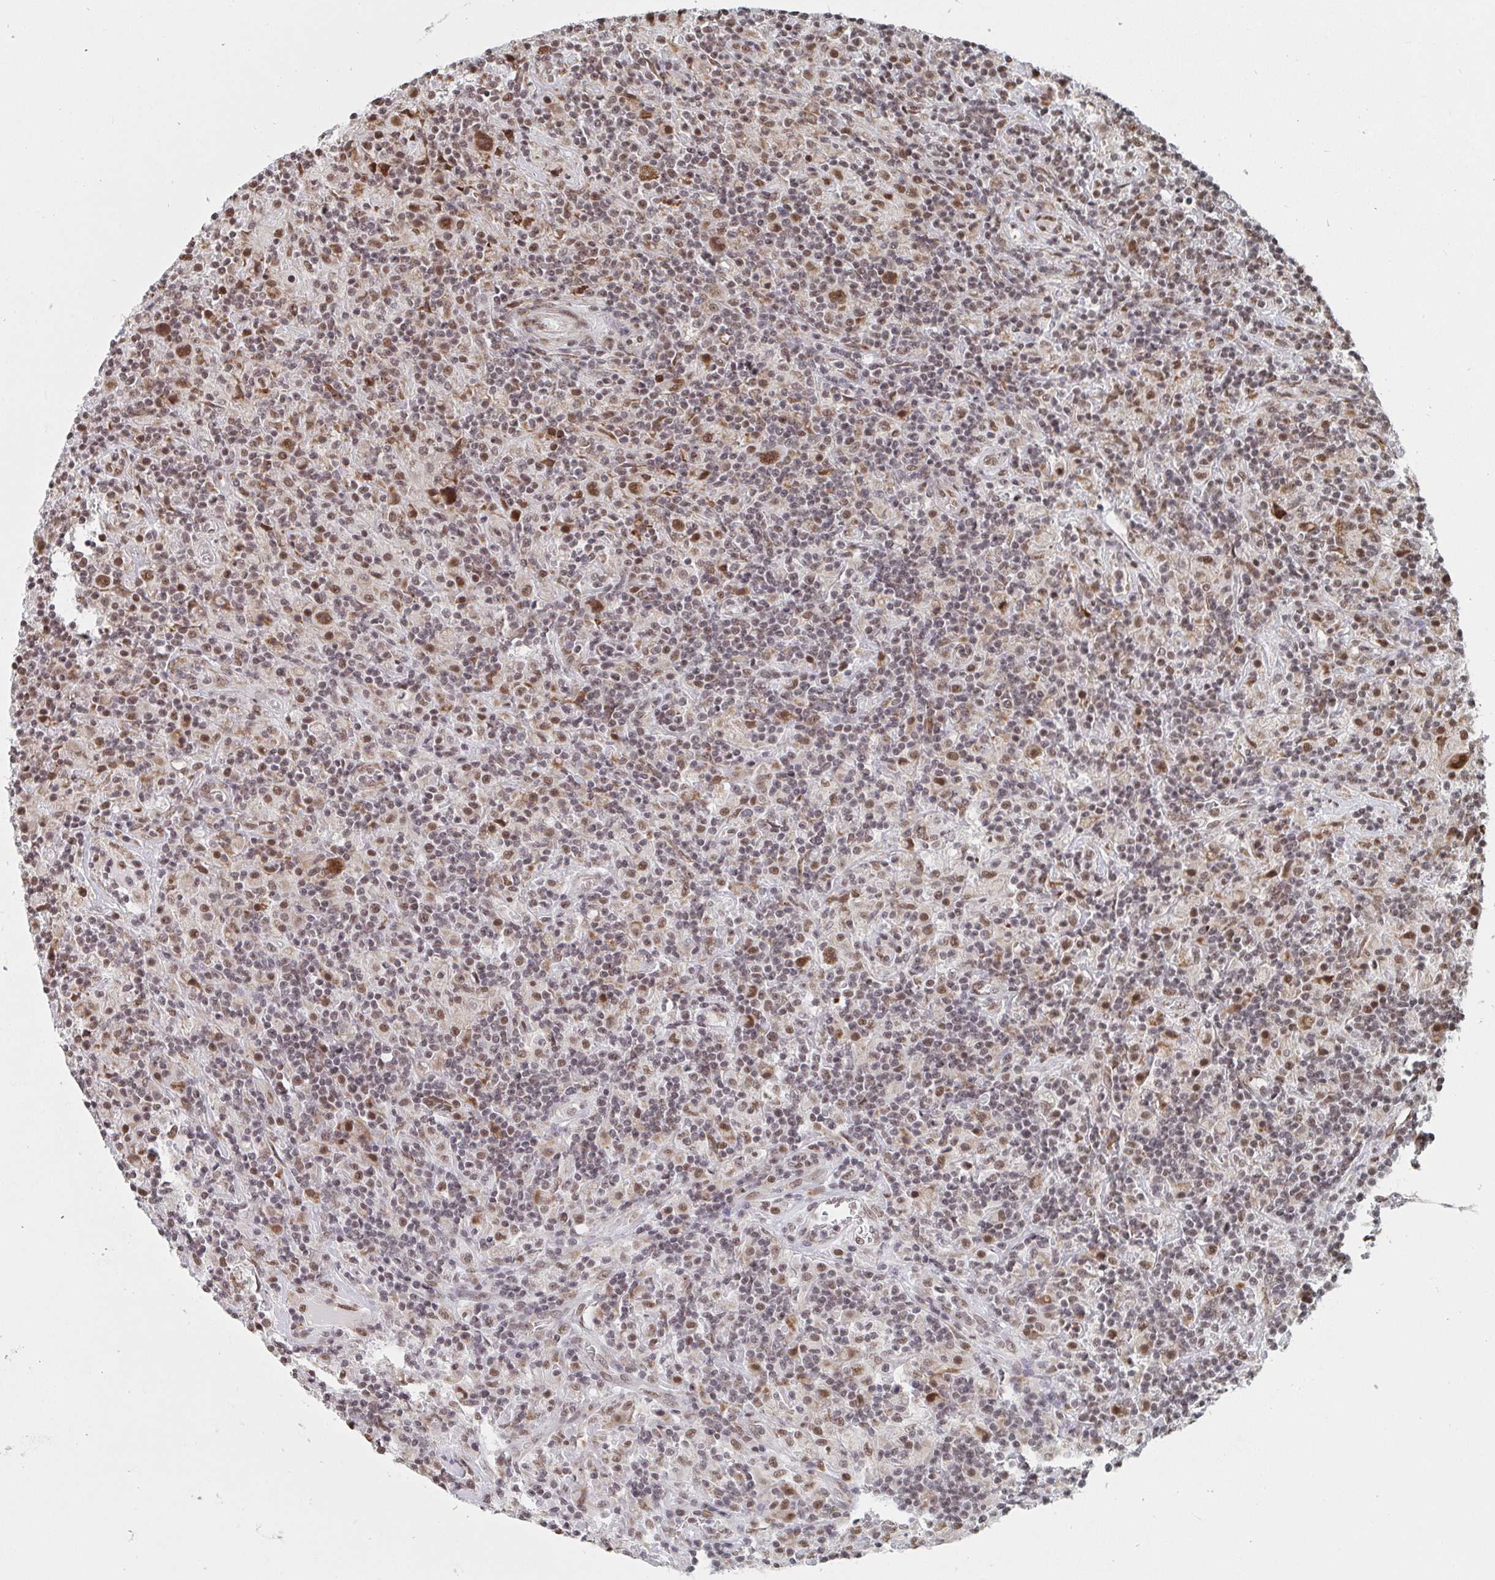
{"staining": {"intensity": "moderate", "quantity": ">75%", "location": "nuclear"}, "tissue": "lymphoma", "cell_type": "Tumor cells", "image_type": "cancer", "snomed": [{"axis": "morphology", "description": "Hodgkin's disease, NOS"}, {"axis": "topography", "description": "Lymph node"}], "caption": "A photomicrograph of Hodgkin's disease stained for a protein shows moderate nuclear brown staining in tumor cells.", "gene": "MBNL1", "patient": {"sex": "male", "age": 70}}